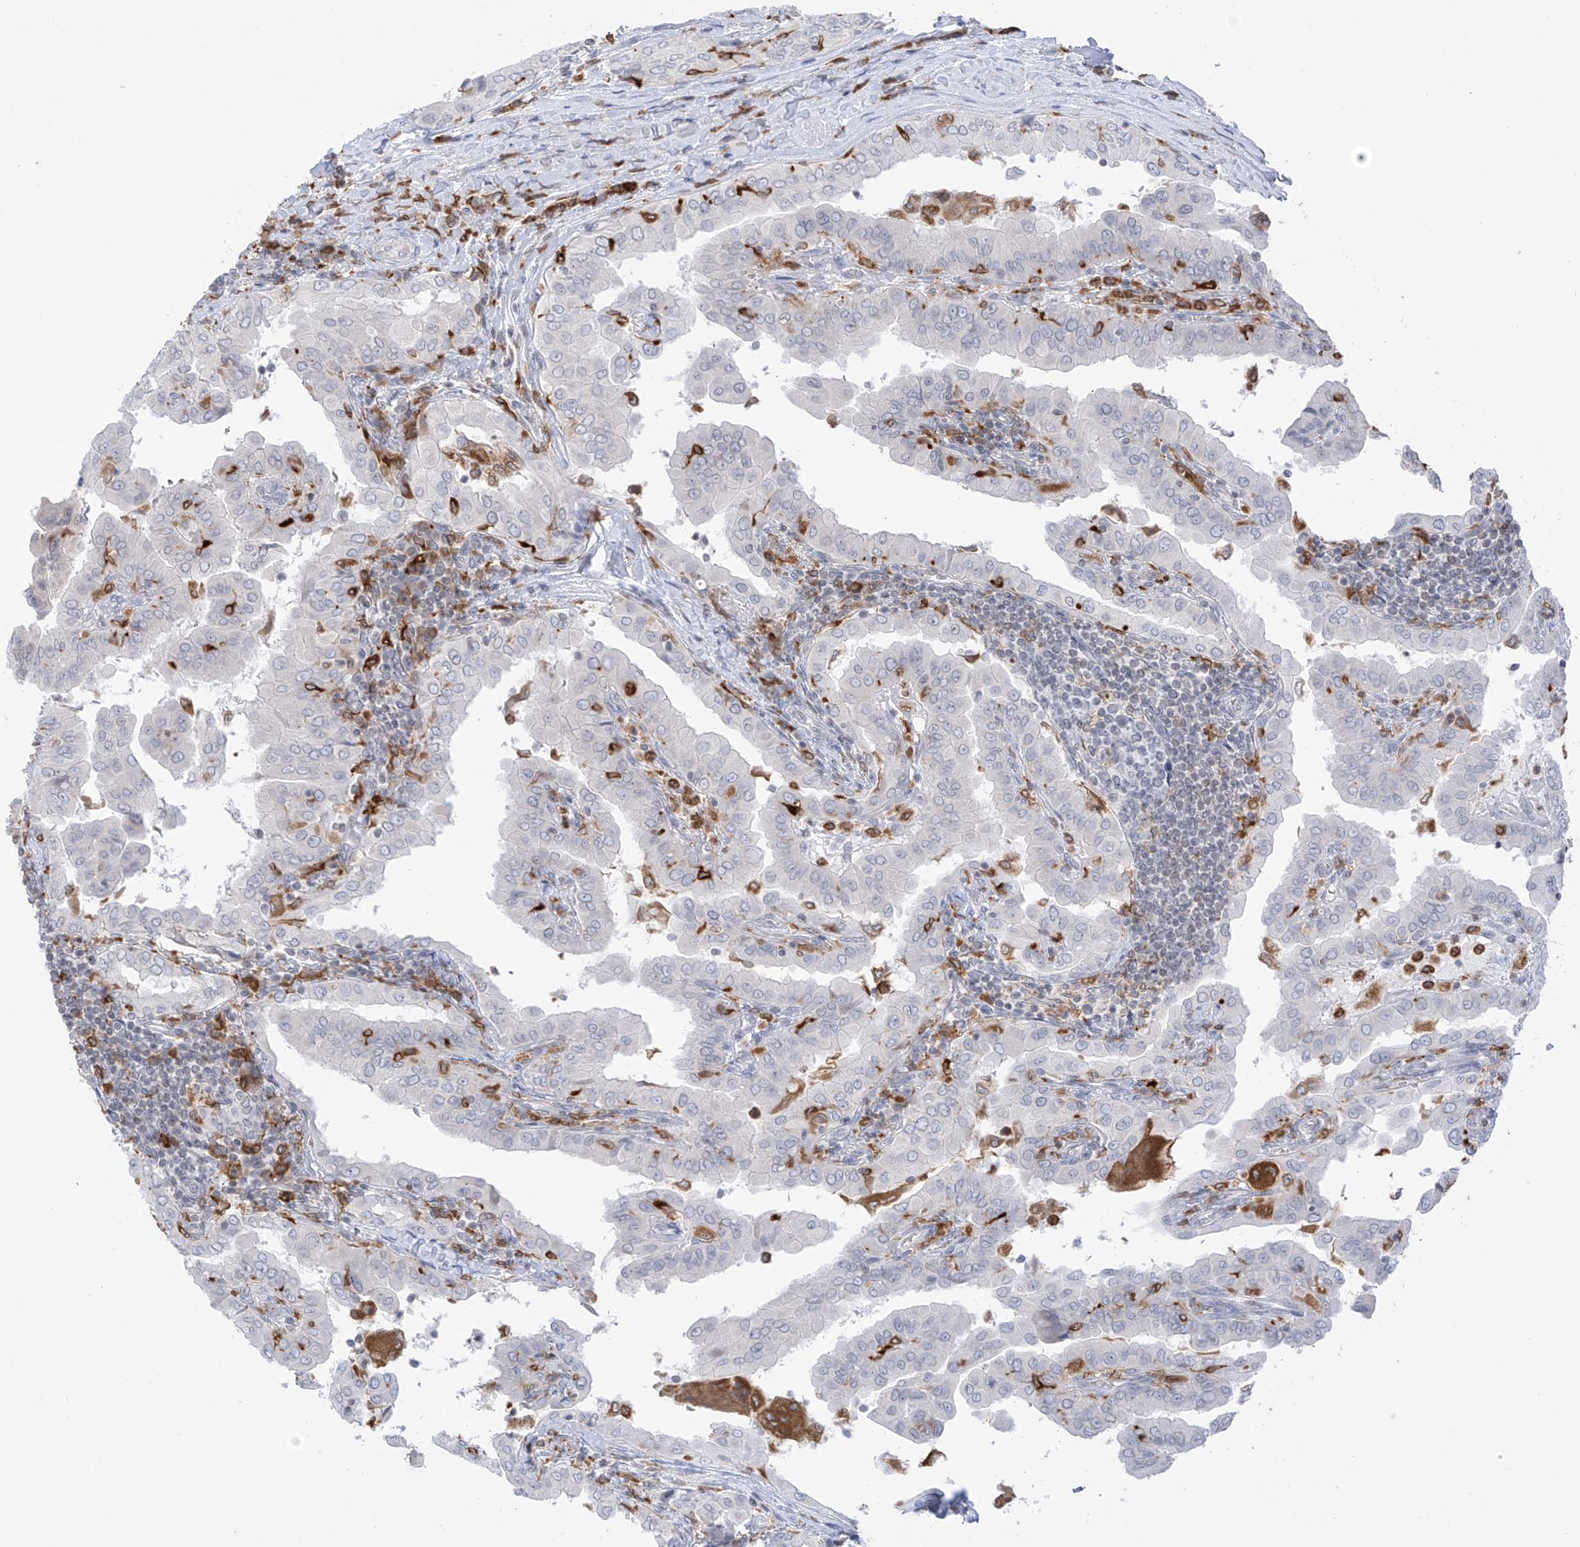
{"staining": {"intensity": "negative", "quantity": "none", "location": "none"}, "tissue": "thyroid cancer", "cell_type": "Tumor cells", "image_type": "cancer", "snomed": [{"axis": "morphology", "description": "Papillary adenocarcinoma, NOS"}, {"axis": "topography", "description": "Thyroid gland"}], "caption": "There is no significant staining in tumor cells of thyroid cancer. (Stains: DAB IHC with hematoxylin counter stain, Microscopy: brightfield microscopy at high magnification).", "gene": "TBXAS1", "patient": {"sex": "male", "age": 33}}